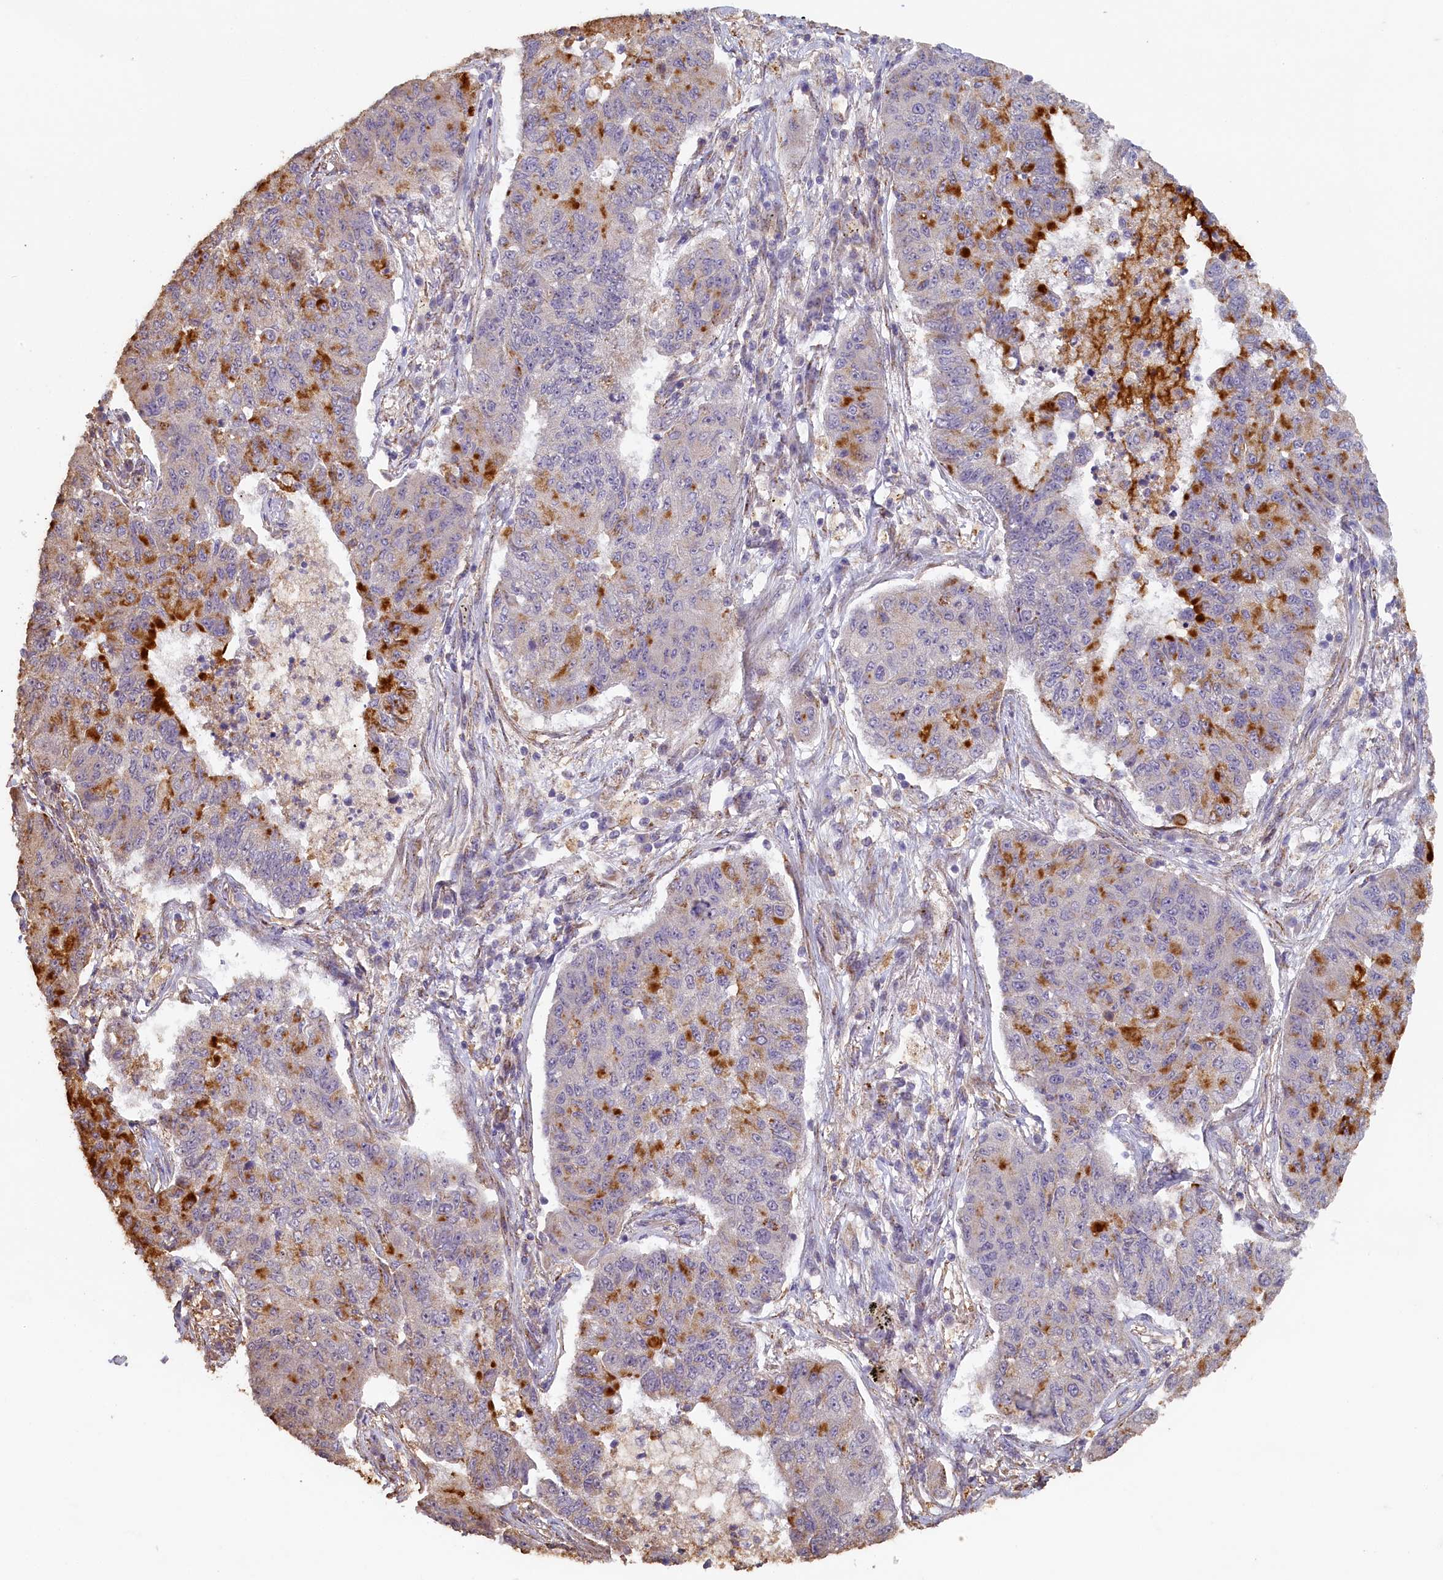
{"staining": {"intensity": "strong", "quantity": "<25%", "location": "cytoplasmic/membranous"}, "tissue": "lung cancer", "cell_type": "Tumor cells", "image_type": "cancer", "snomed": [{"axis": "morphology", "description": "Squamous cell carcinoma, NOS"}, {"axis": "topography", "description": "Lung"}], "caption": "The histopathology image reveals staining of lung squamous cell carcinoma, revealing strong cytoplasmic/membranous protein expression (brown color) within tumor cells.", "gene": "STX16", "patient": {"sex": "male", "age": 74}}